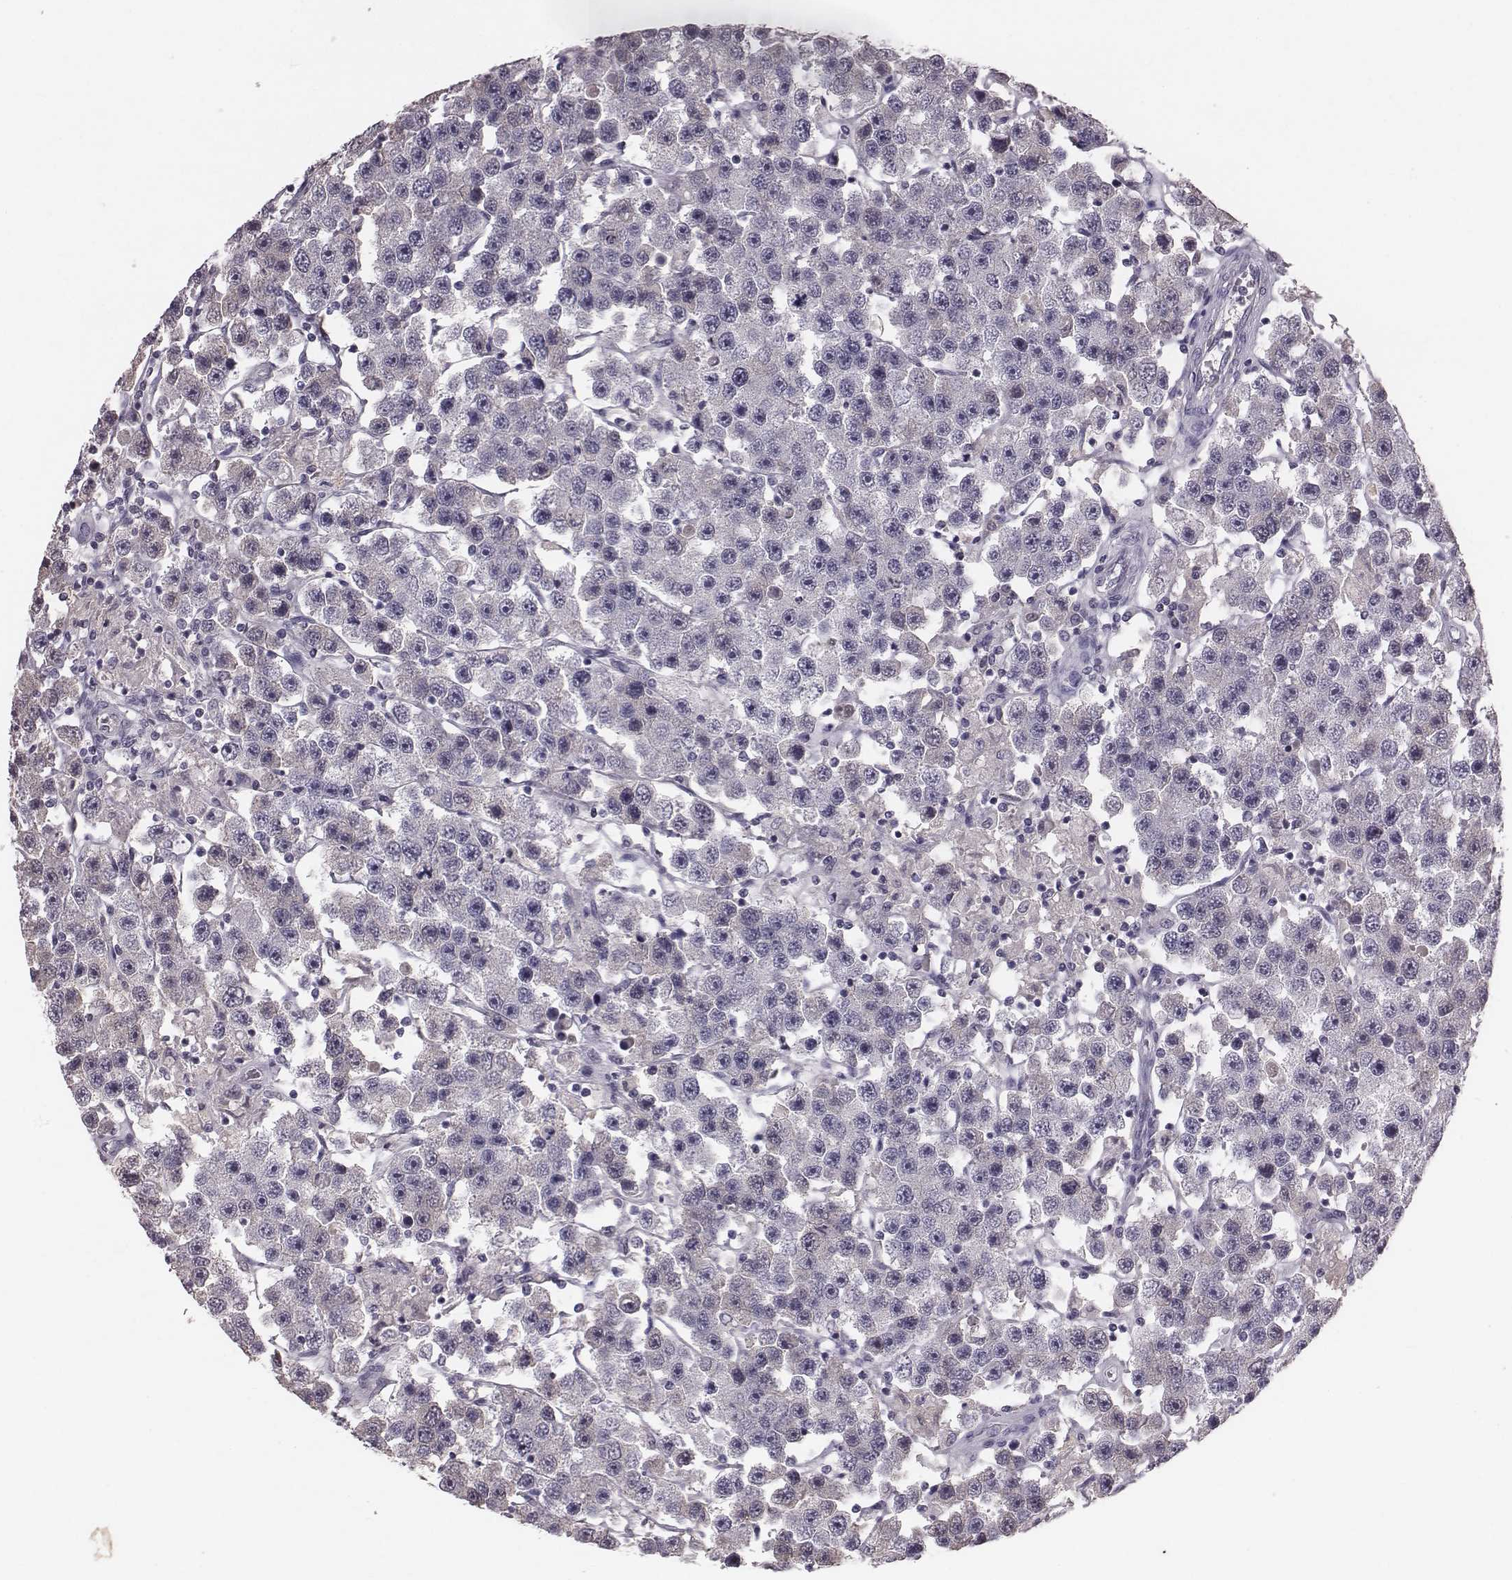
{"staining": {"intensity": "negative", "quantity": "none", "location": "none"}, "tissue": "testis cancer", "cell_type": "Tumor cells", "image_type": "cancer", "snomed": [{"axis": "morphology", "description": "Seminoma, NOS"}, {"axis": "topography", "description": "Testis"}], "caption": "An IHC histopathology image of testis cancer is shown. There is no staining in tumor cells of testis cancer.", "gene": "SMIM24", "patient": {"sex": "male", "age": 45}}